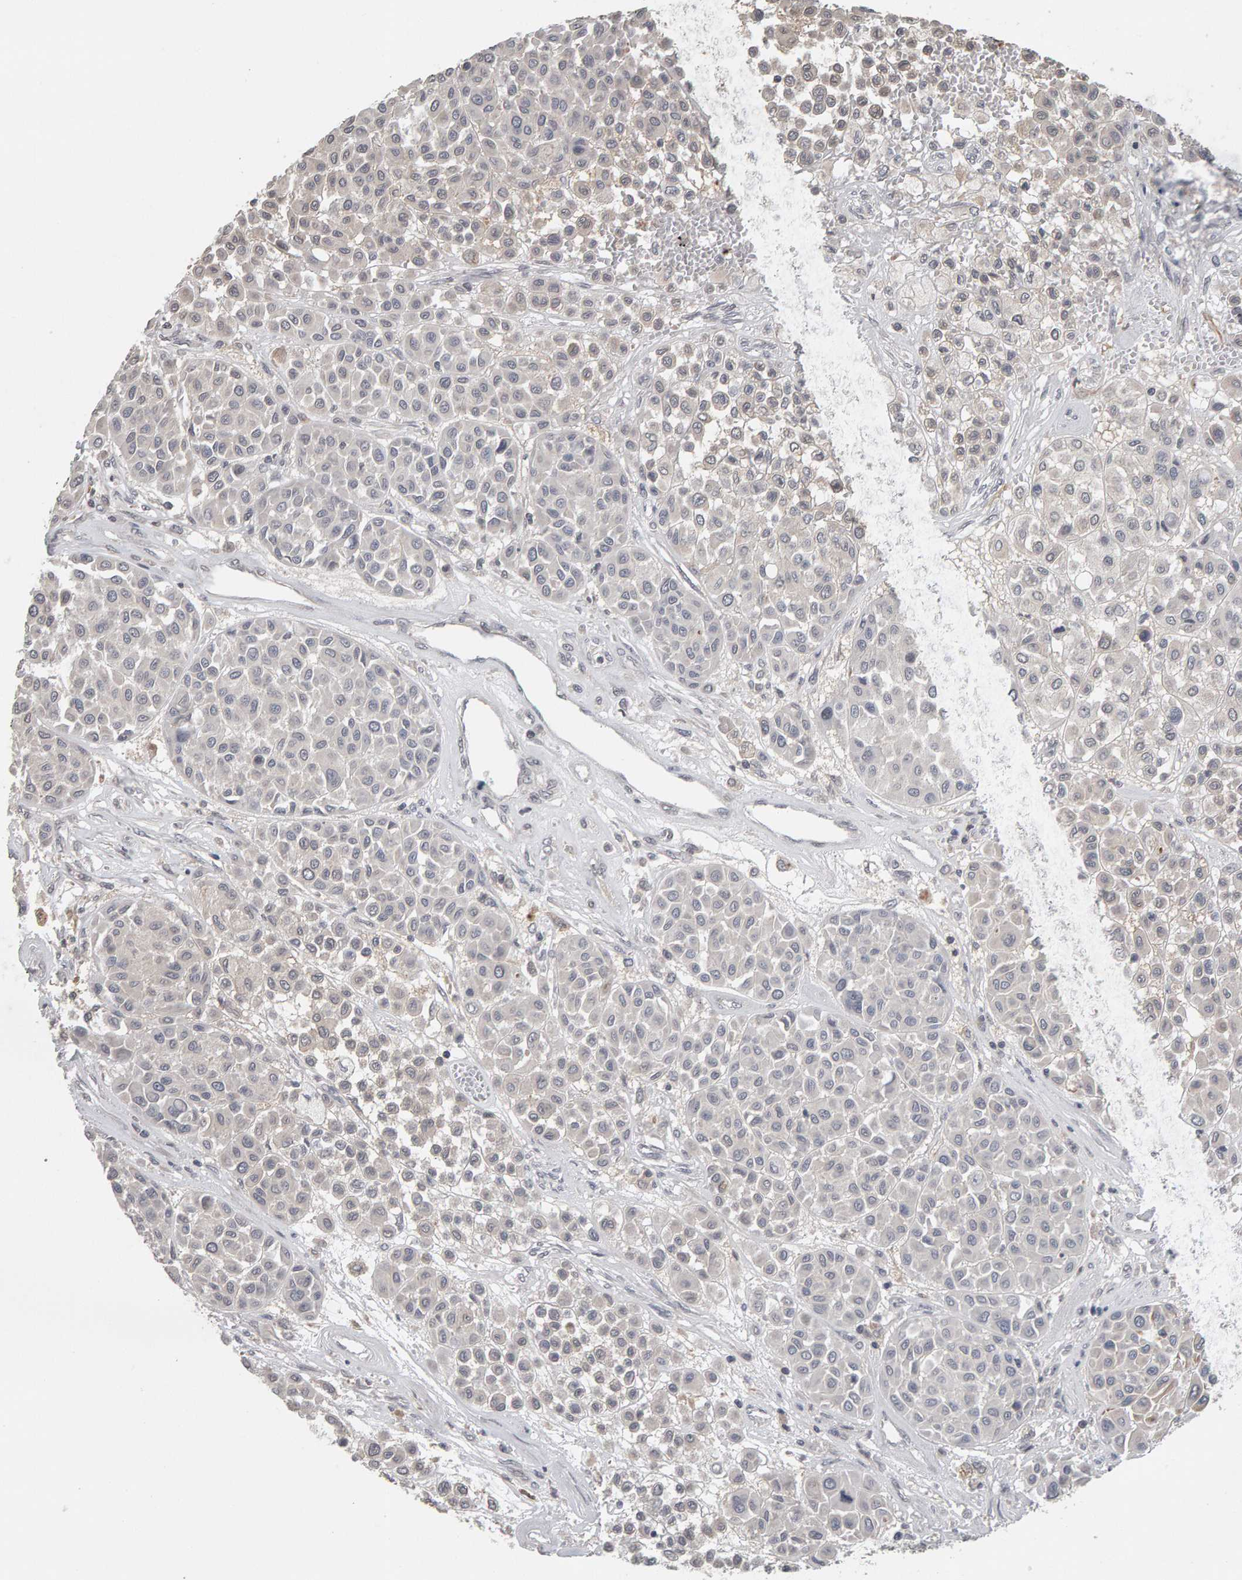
{"staining": {"intensity": "negative", "quantity": "none", "location": "none"}, "tissue": "melanoma", "cell_type": "Tumor cells", "image_type": "cancer", "snomed": [{"axis": "morphology", "description": "Malignant melanoma, Metastatic site"}, {"axis": "topography", "description": "Soft tissue"}], "caption": "A high-resolution photomicrograph shows immunohistochemistry (IHC) staining of malignant melanoma (metastatic site), which reveals no significant staining in tumor cells.", "gene": "TEFM", "patient": {"sex": "male", "age": 41}}